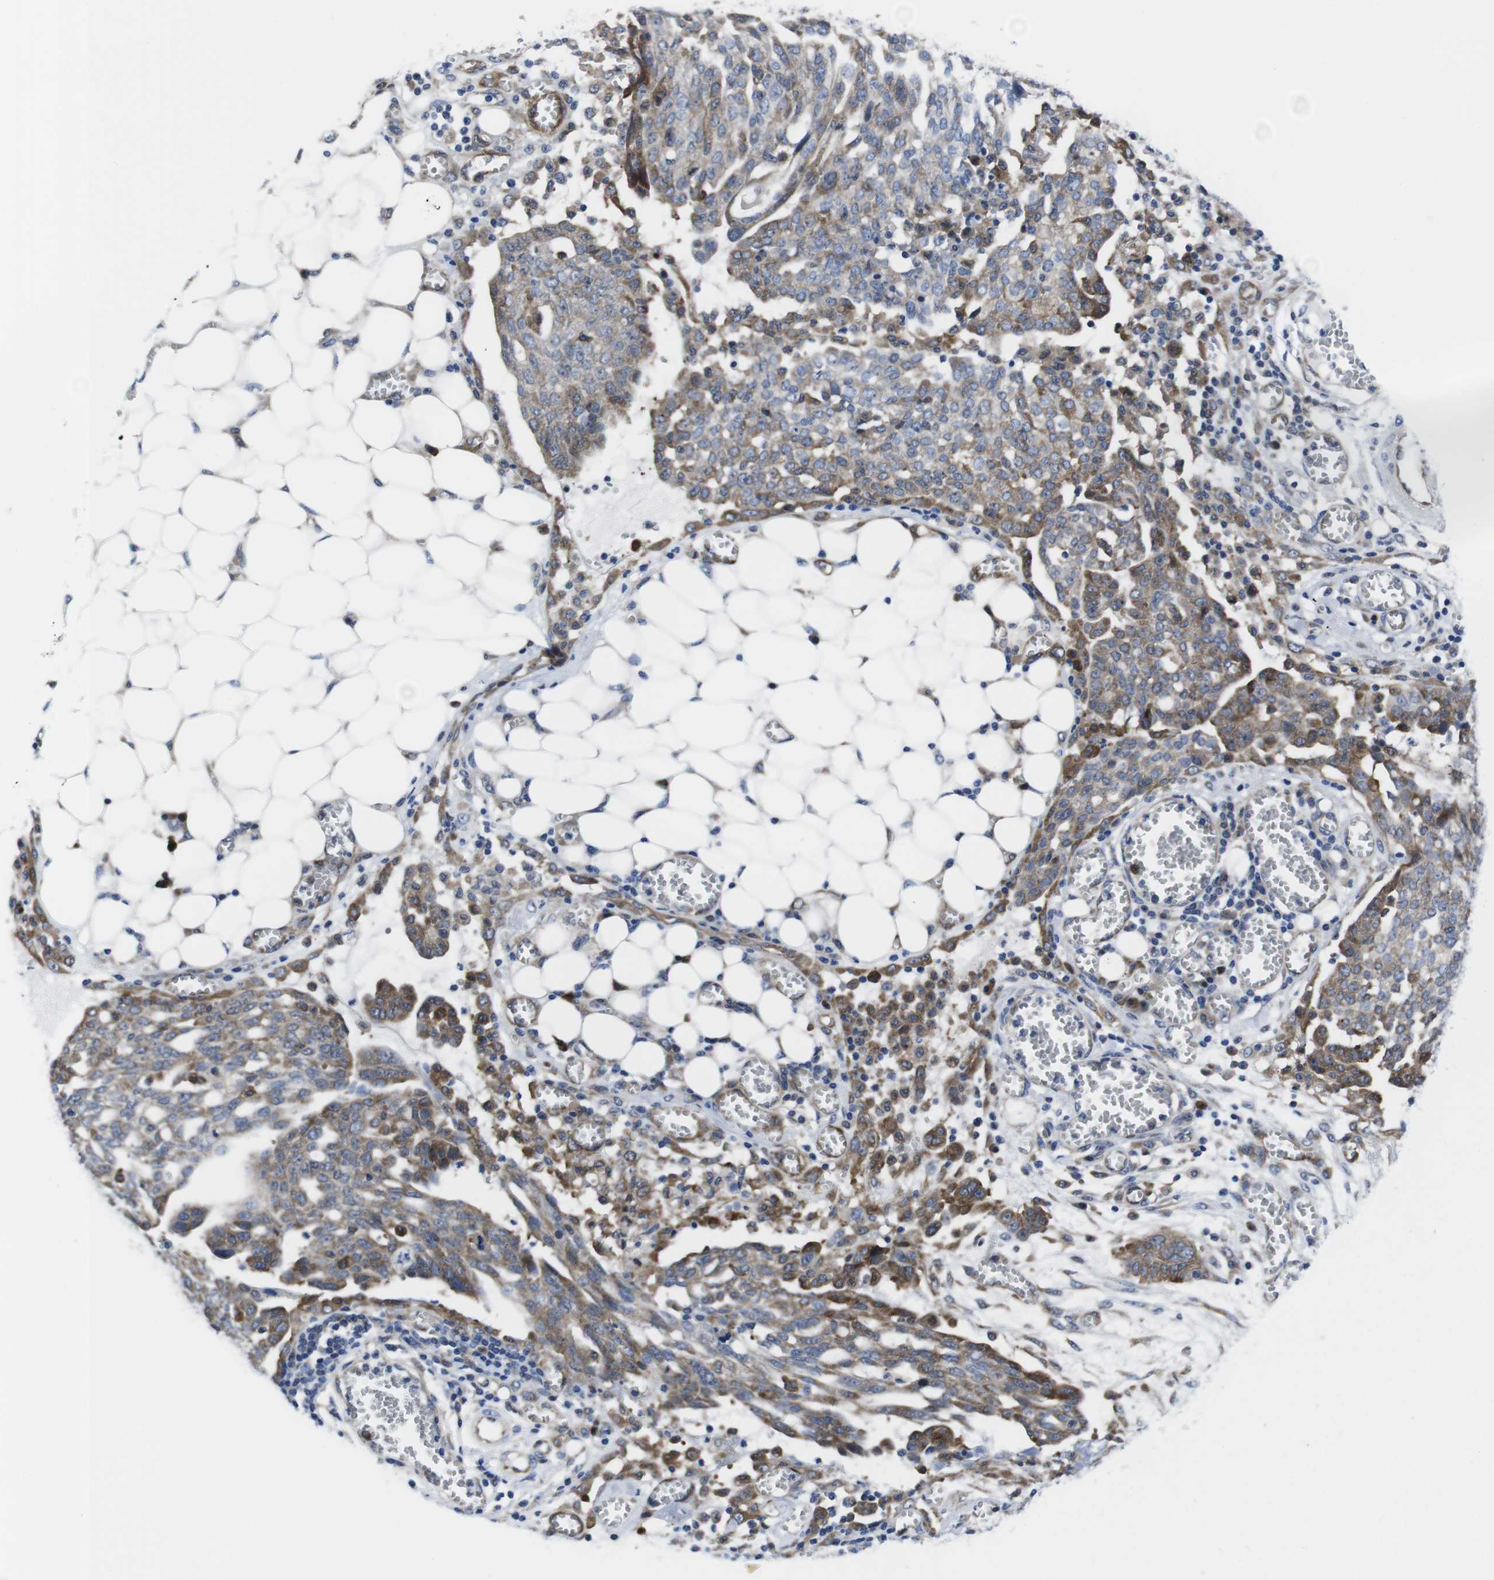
{"staining": {"intensity": "moderate", "quantity": "25%-75%", "location": "cytoplasmic/membranous"}, "tissue": "ovarian cancer", "cell_type": "Tumor cells", "image_type": "cancer", "snomed": [{"axis": "morphology", "description": "Cystadenocarcinoma, serous, NOS"}, {"axis": "topography", "description": "Soft tissue"}, {"axis": "topography", "description": "Ovary"}], "caption": "Serous cystadenocarcinoma (ovarian) was stained to show a protein in brown. There is medium levels of moderate cytoplasmic/membranous staining in approximately 25%-75% of tumor cells. The protein of interest is stained brown, and the nuclei are stained in blue (DAB (3,3'-diaminobenzidine) IHC with brightfield microscopy, high magnification).", "gene": "EIF4A1", "patient": {"sex": "female", "age": 57}}